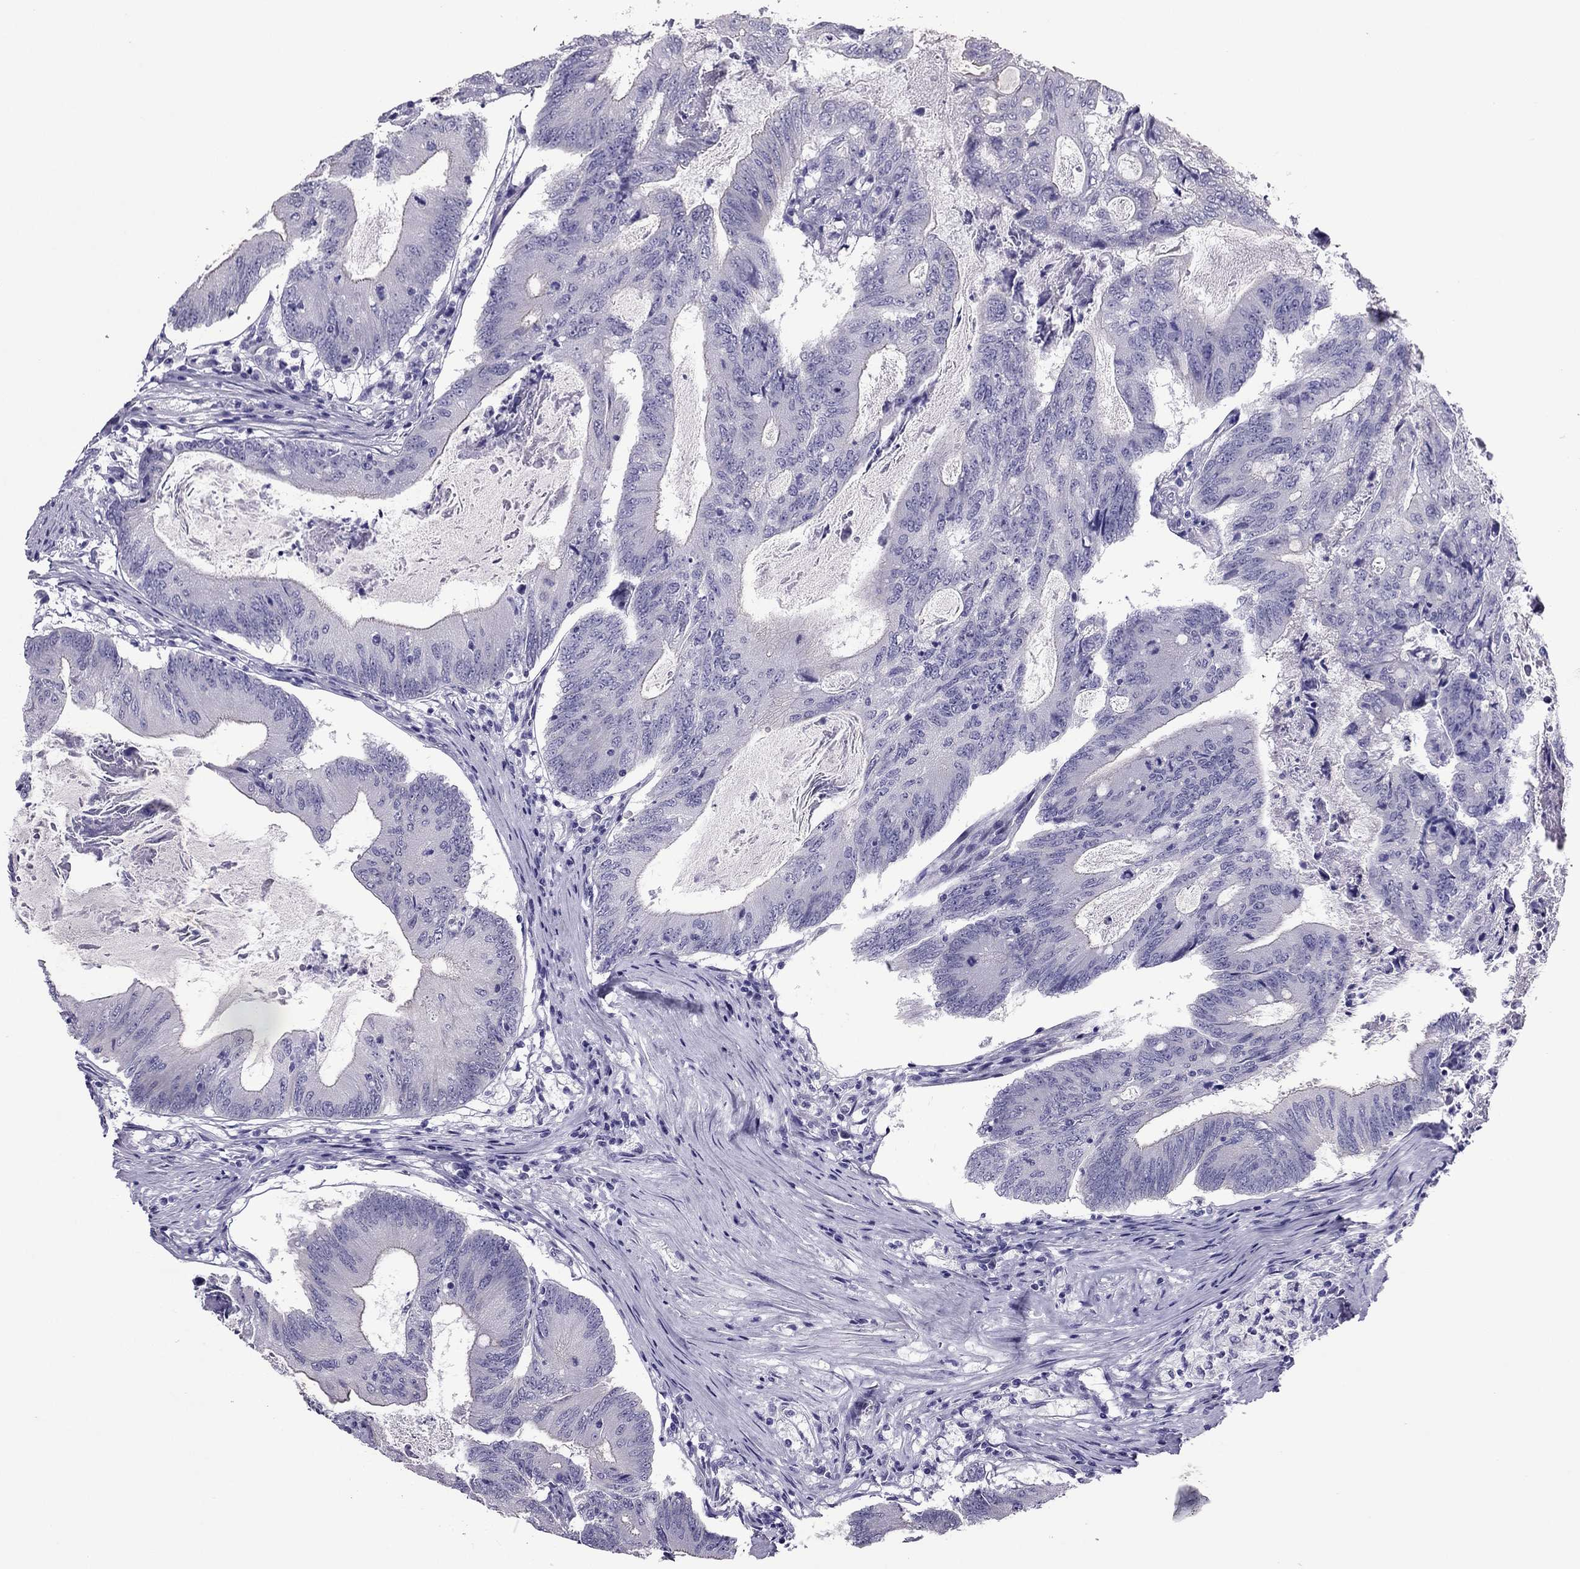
{"staining": {"intensity": "negative", "quantity": "none", "location": "none"}, "tissue": "colorectal cancer", "cell_type": "Tumor cells", "image_type": "cancer", "snomed": [{"axis": "morphology", "description": "Adenocarcinoma, NOS"}, {"axis": "topography", "description": "Colon"}], "caption": "IHC micrograph of neoplastic tissue: human colorectal cancer stained with DAB shows no significant protein positivity in tumor cells.", "gene": "PDE6A", "patient": {"sex": "female", "age": 70}}